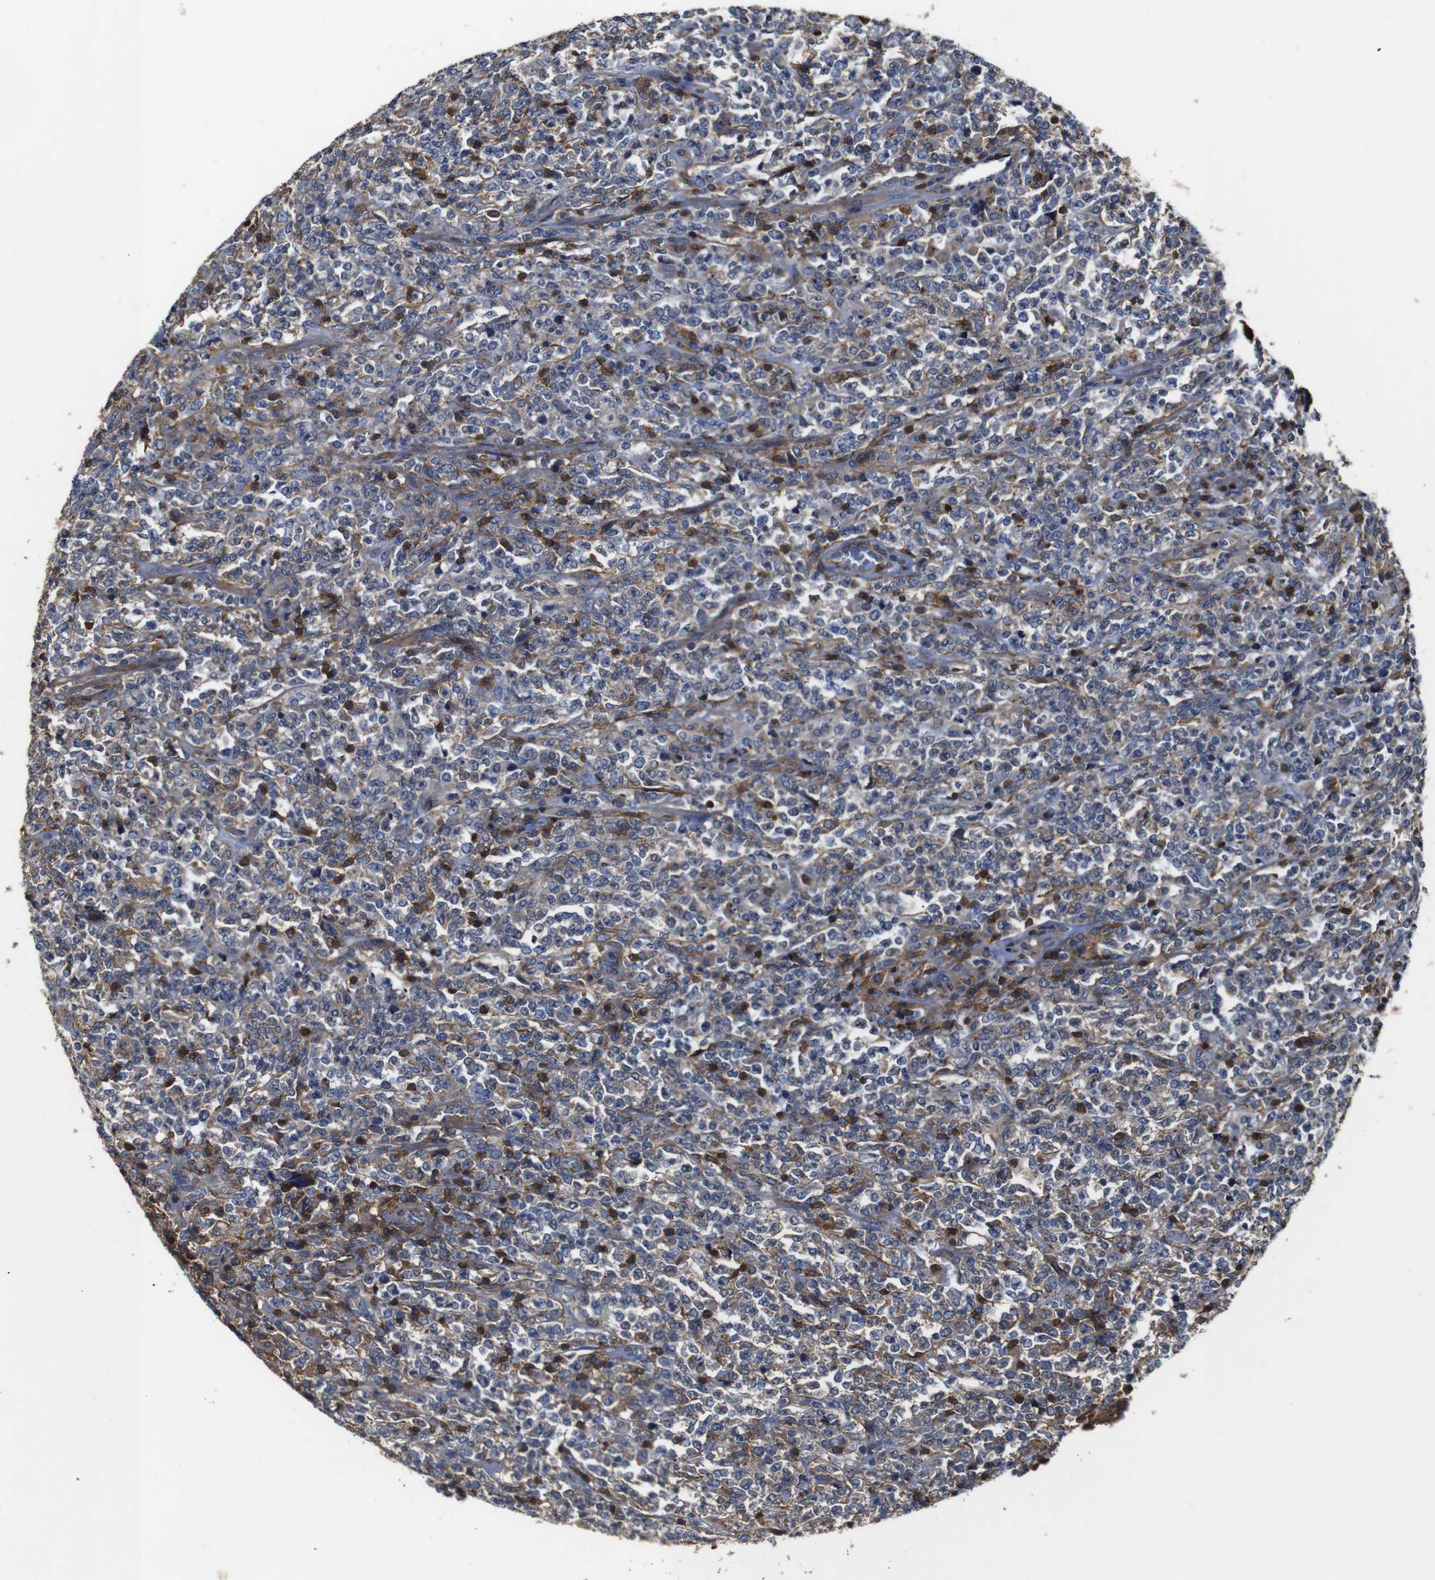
{"staining": {"intensity": "strong", "quantity": "25%-75%", "location": "cytoplasmic/membranous,nuclear"}, "tissue": "lymphoma", "cell_type": "Tumor cells", "image_type": "cancer", "snomed": [{"axis": "morphology", "description": "Malignant lymphoma, non-Hodgkin's type, High grade"}, {"axis": "topography", "description": "Soft tissue"}], "caption": "A histopathology image of lymphoma stained for a protein displays strong cytoplasmic/membranous and nuclear brown staining in tumor cells.", "gene": "PI4KA", "patient": {"sex": "male", "age": 18}}